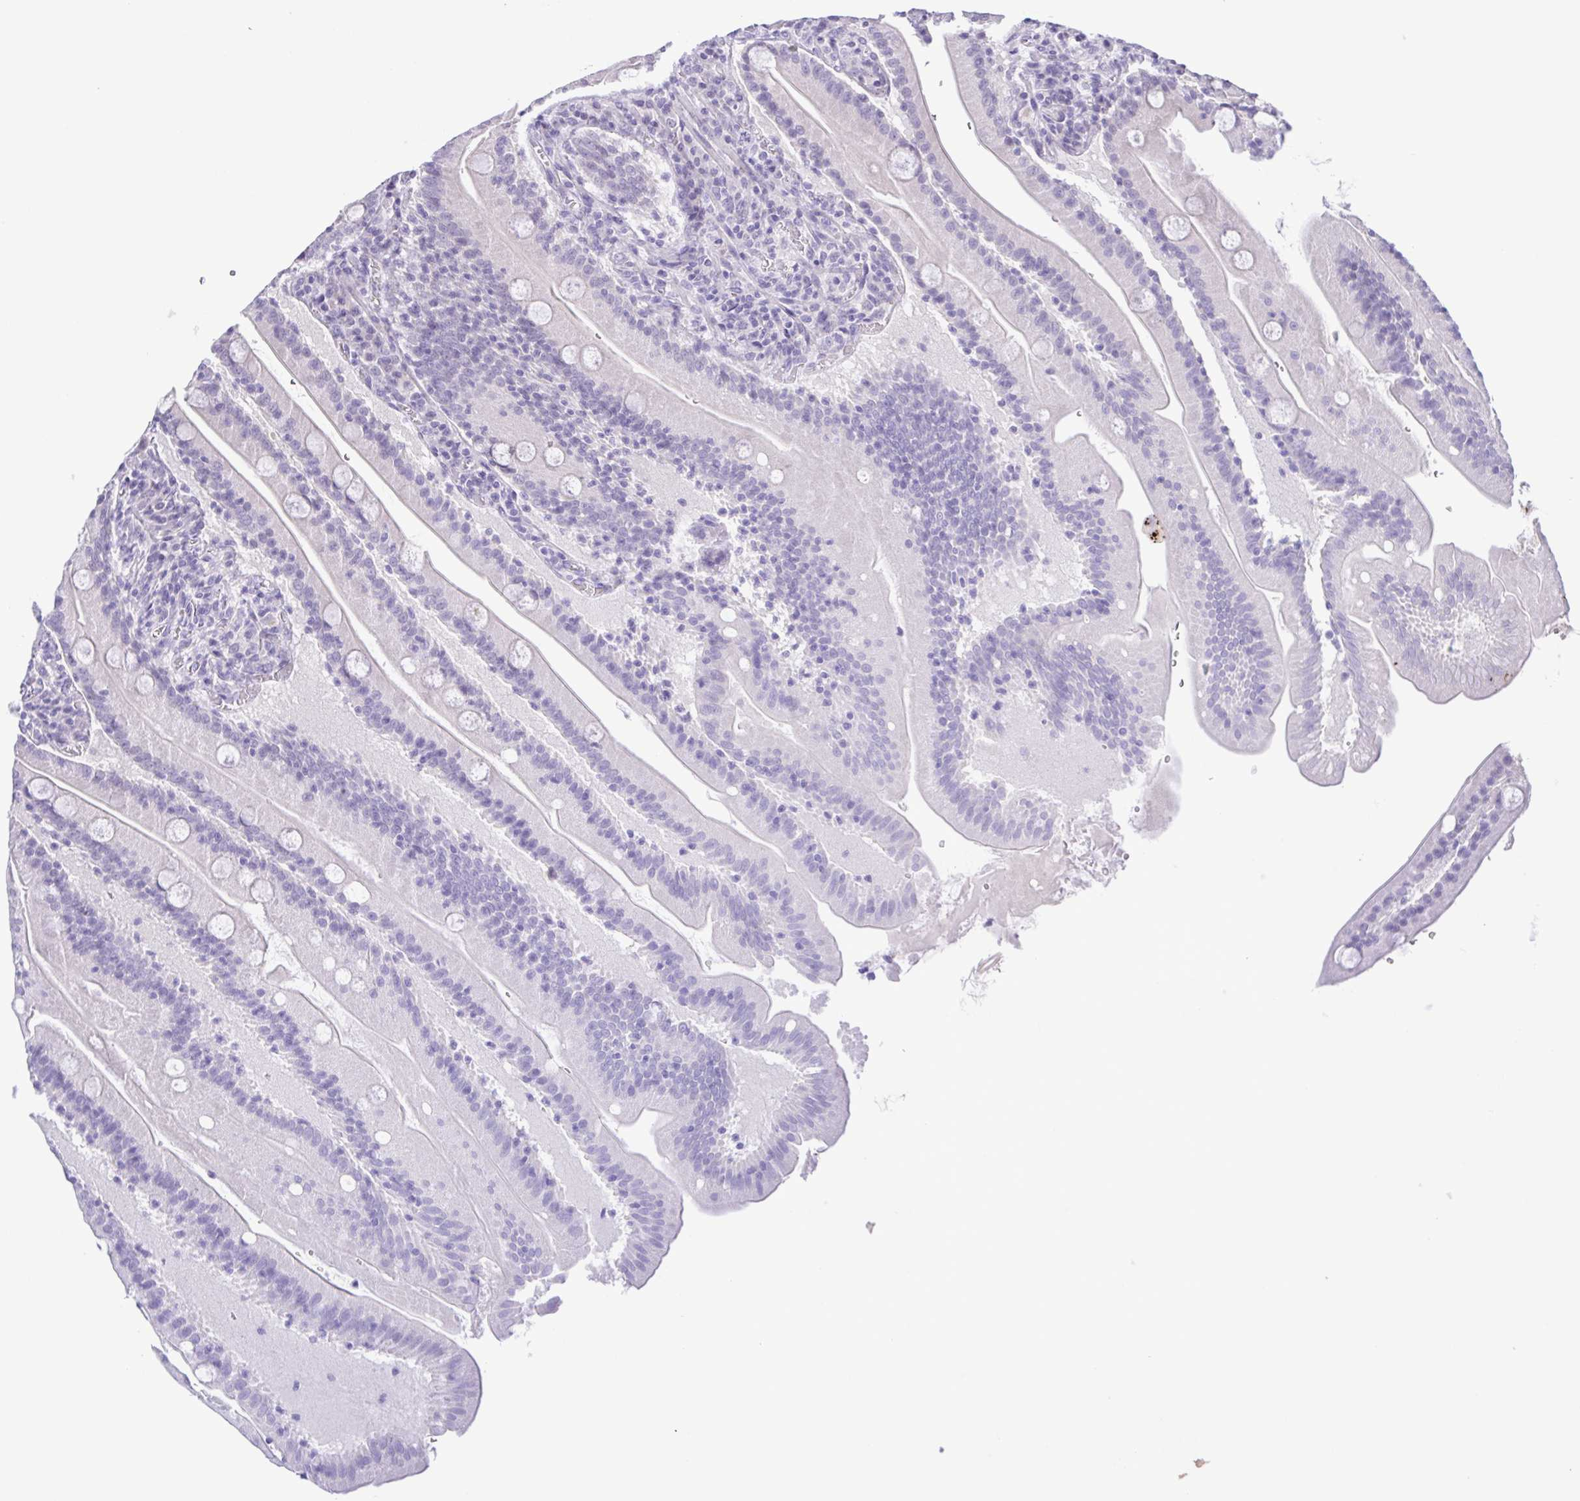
{"staining": {"intensity": "negative", "quantity": "none", "location": "none"}, "tissue": "small intestine", "cell_type": "Glandular cells", "image_type": "normal", "snomed": [{"axis": "morphology", "description": "Normal tissue, NOS"}, {"axis": "topography", "description": "Small intestine"}], "caption": "A high-resolution image shows immunohistochemistry staining of benign small intestine, which shows no significant expression in glandular cells.", "gene": "IL1RN", "patient": {"sex": "male", "age": 37}}